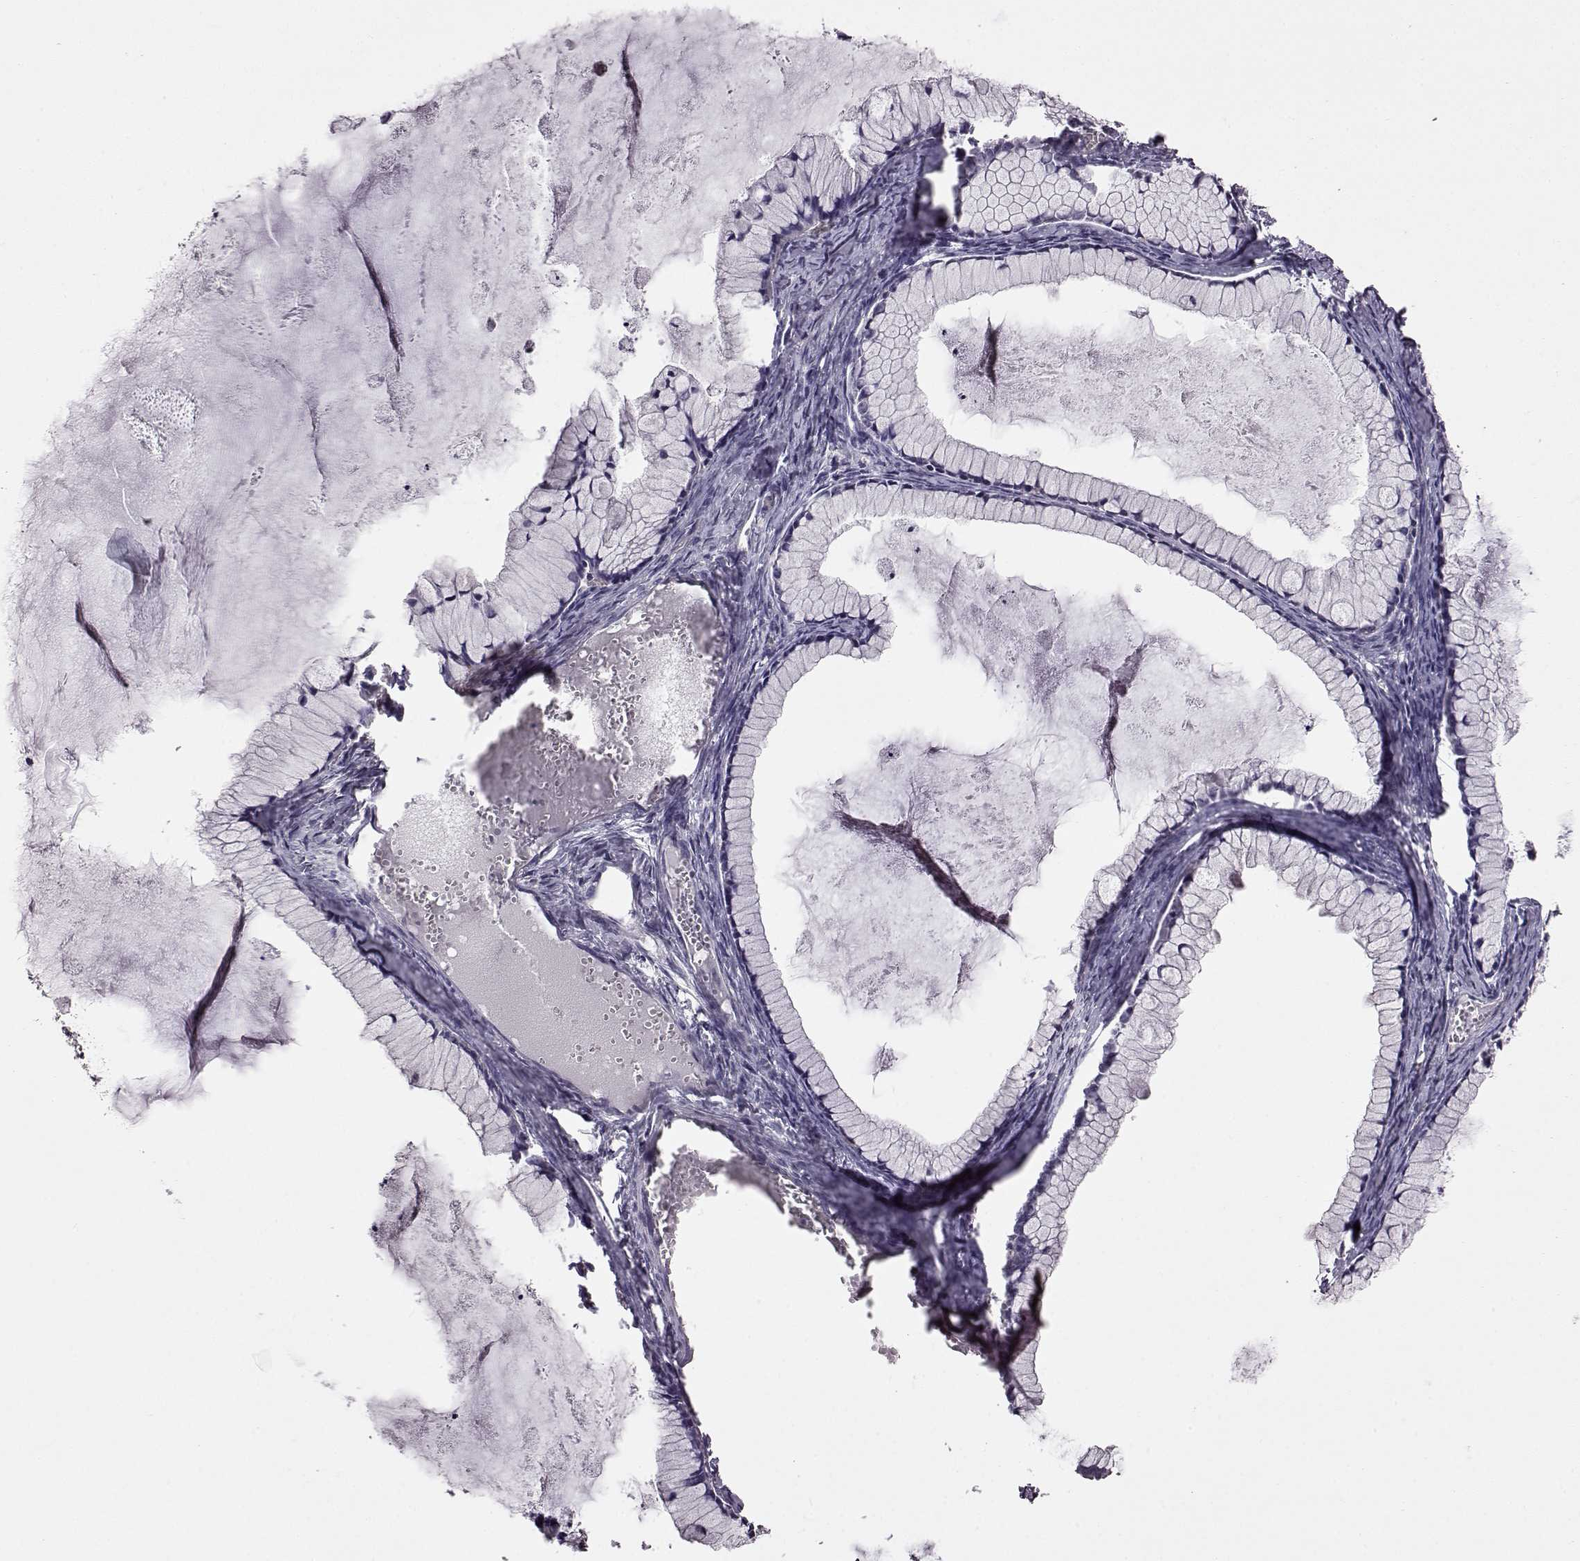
{"staining": {"intensity": "negative", "quantity": "none", "location": "none"}, "tissue": "ovarian cancer", "cell_type": "Tumor cells", "image_type": "cancer", "snomed": [{"axis": "morphology", "description": "Cystadenocarcinoma, mucinous, NOS"}, {"axis": "topography", "description": "Ovary"}], "caption": "Immunohistochemistry histopathology image of neoplastic tissue: ovarian cancer stained with DAB (3,3'-diaminobenzidine) demonstrates no significant protein expression in tumor cells.", "gene": "ADGRG2", "patient": {"sex": "female", "age": 41}}